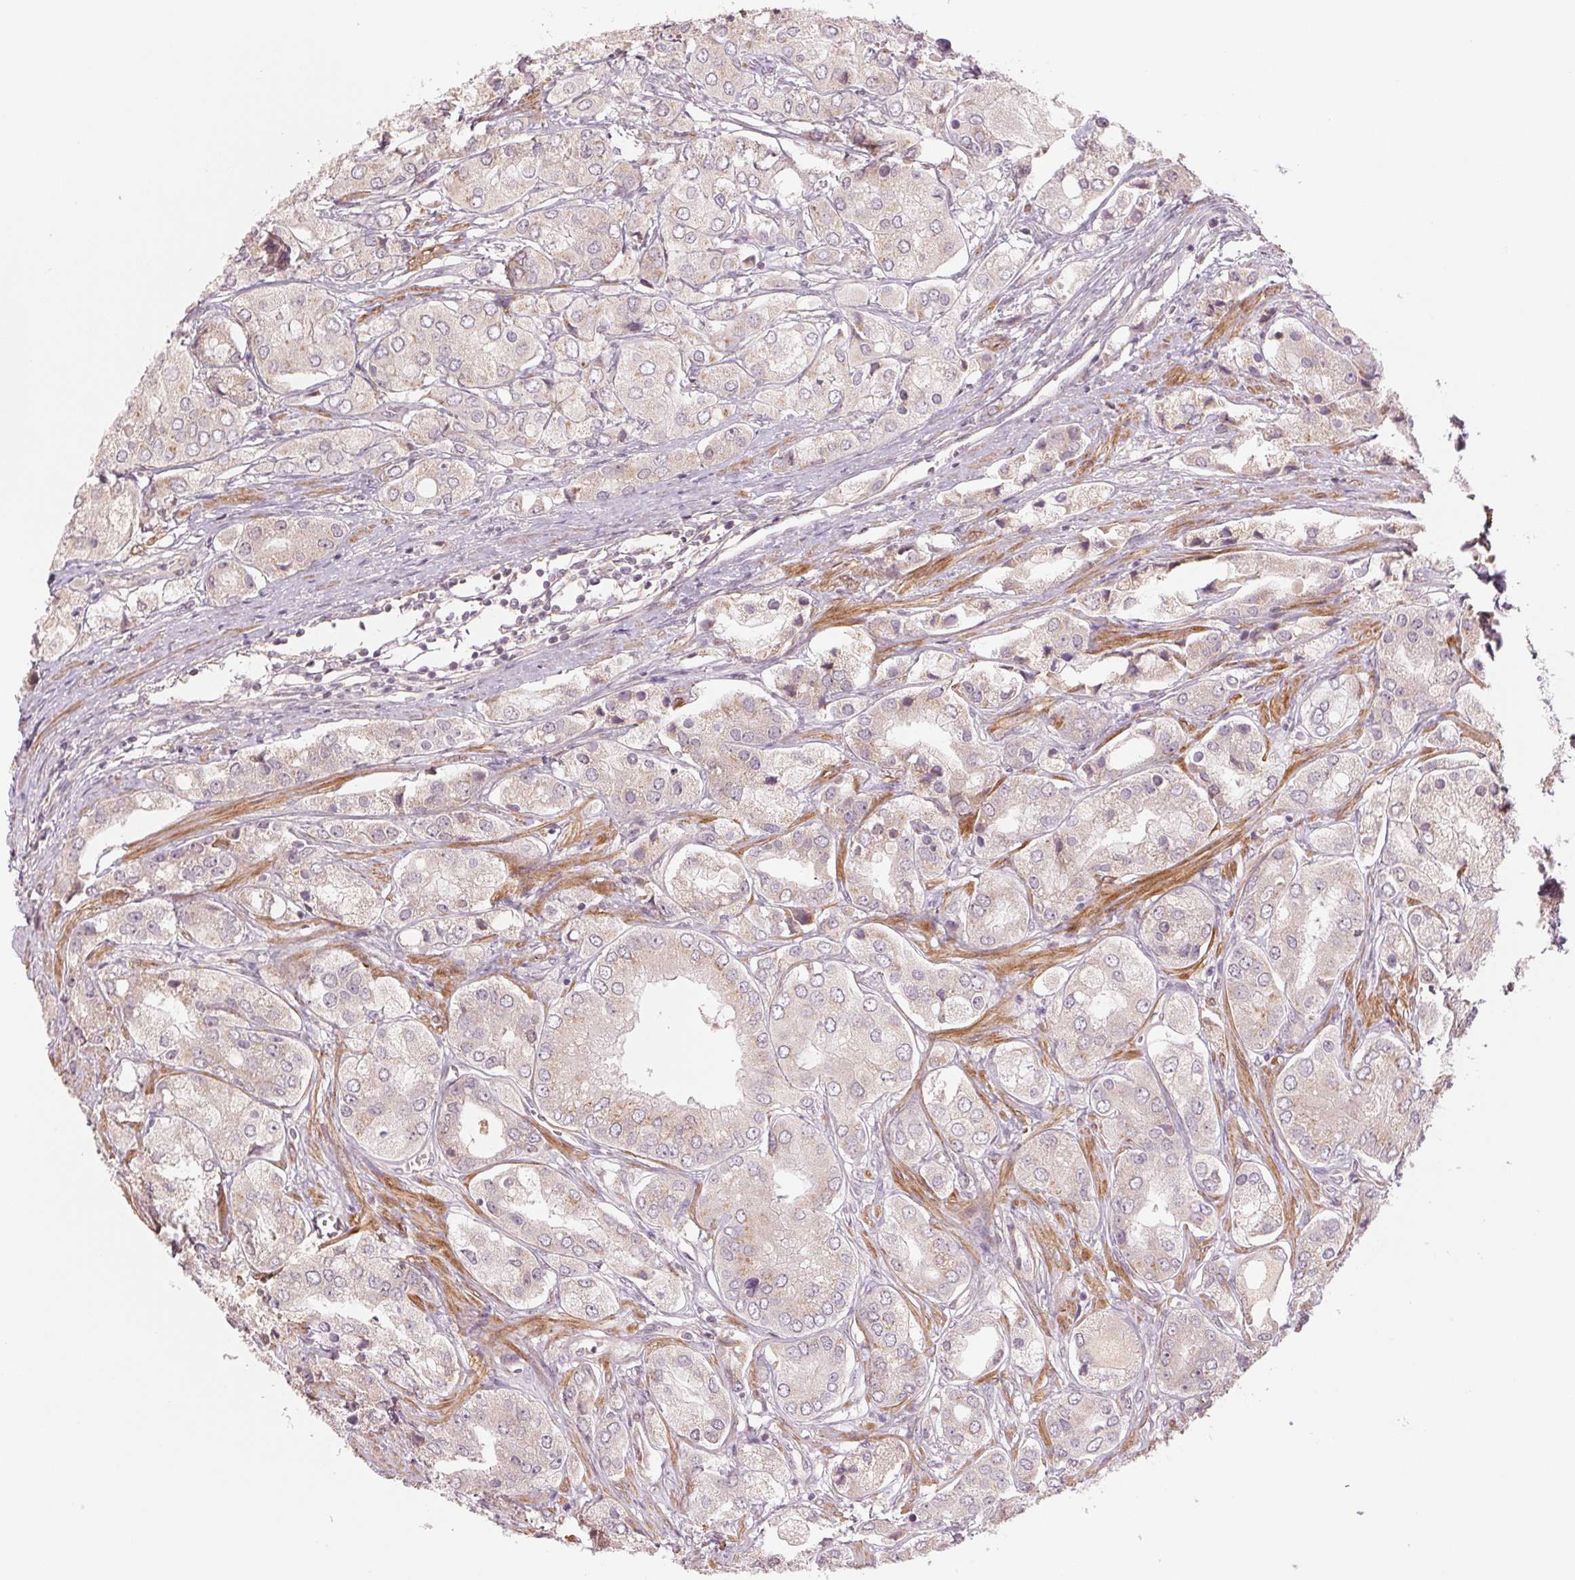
{"staining": {"intensity": "negative", "quantity": "none", "location": "none"}, "tissue": "prostate cancer", "cell_type": "Tumor cells", "image_type": "cancer", "snomed": [{"axis": "morphology", "description": "Adenocarcinoma, Low grade"}, {"axis": "topography", "description": "Prostate"}], "caption": "Tumor cells are negative for protein expression in human adenocarcinoma (low-grade) (prostate).", "gene": "PPIA", "patient": {"sex": "male", "age": 69}}